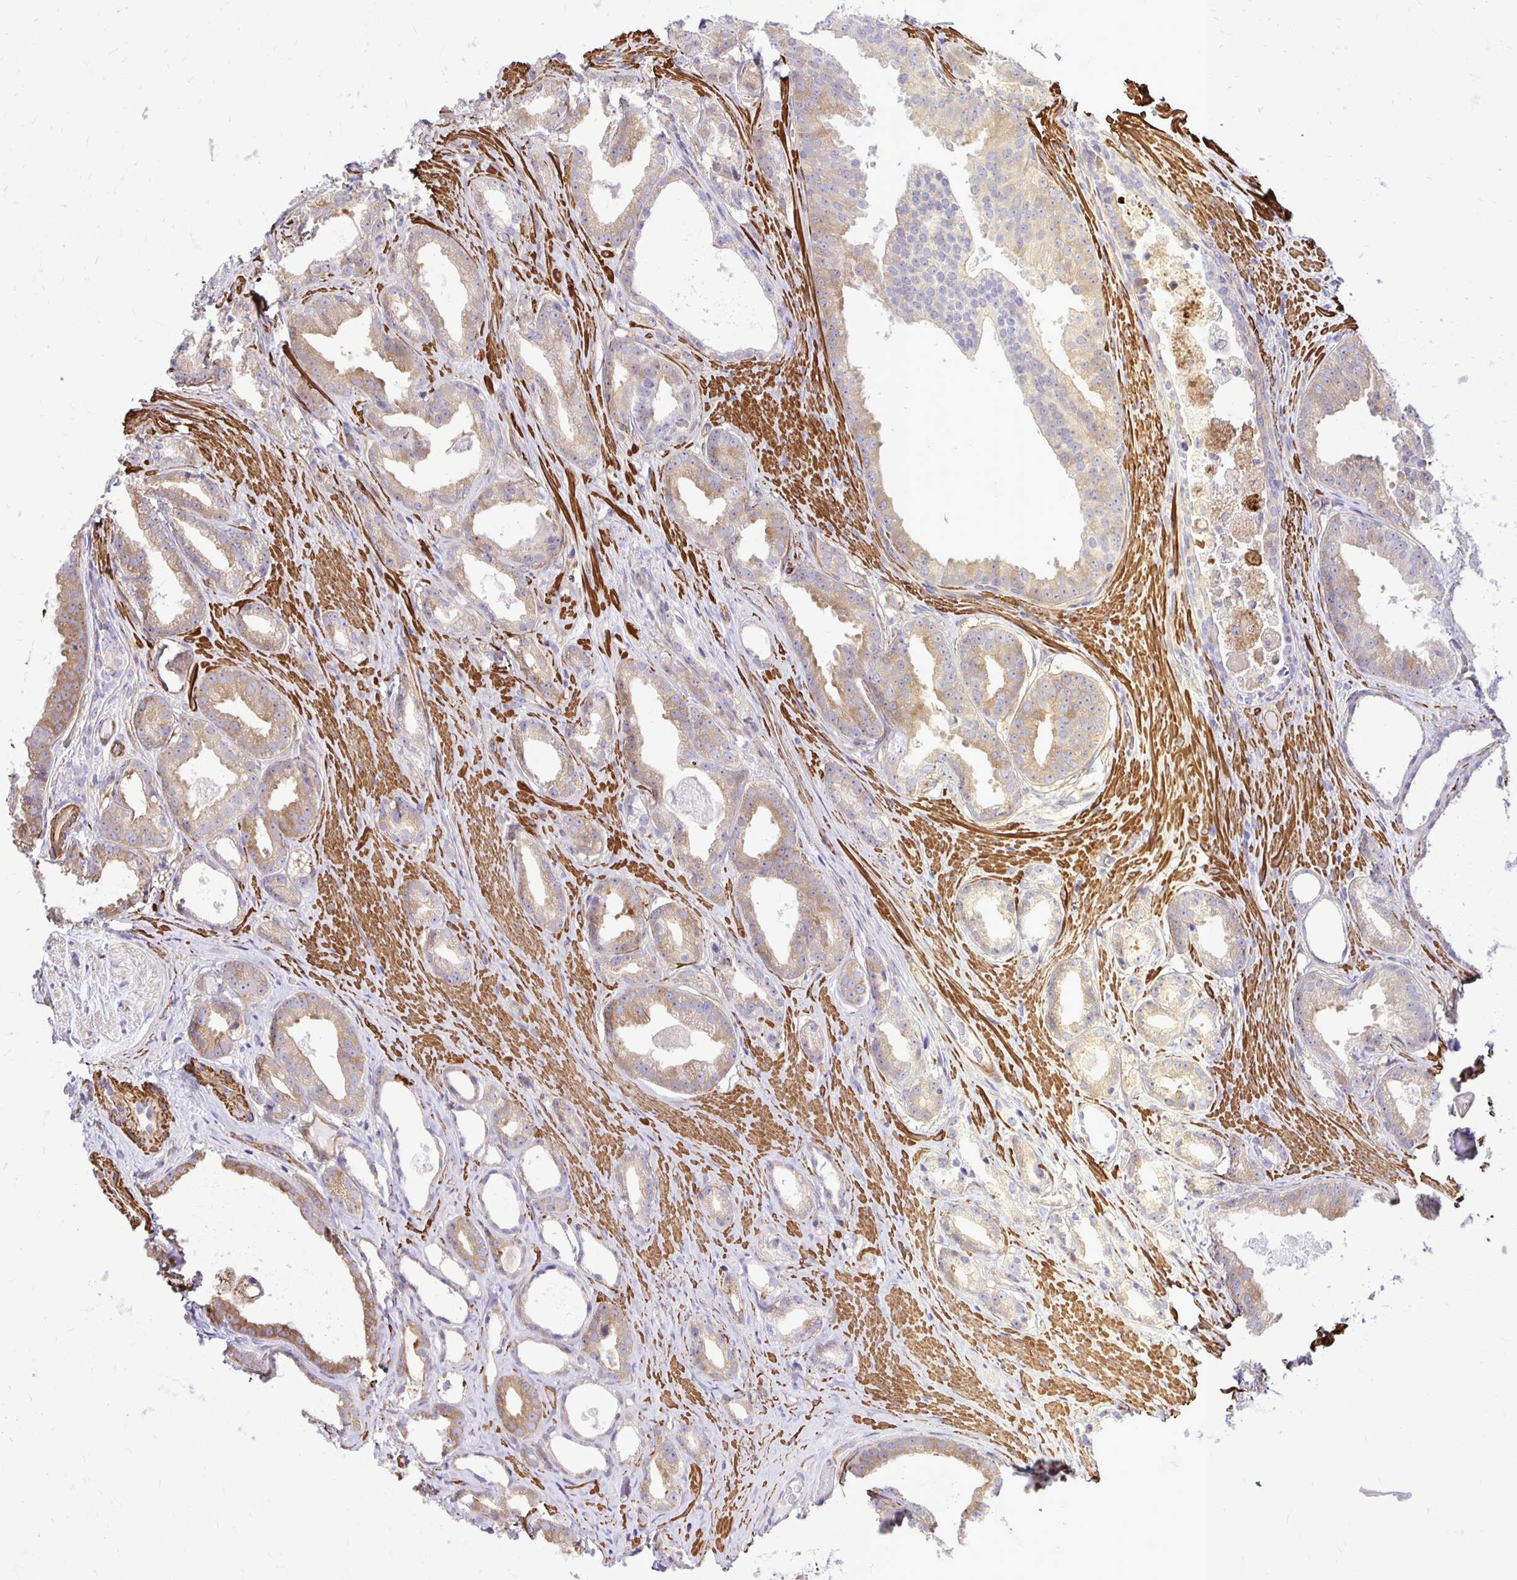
{"staining": {"intensity": "moderate", "quantity": ">75%", "location": "cytoplasmic/membranous"}, "tissue": "prostate cancer", "cell_type": "Tumor cells", "image_type": "cancer", "snomed": [{"axis": "morphology", "description": "Adenocarcinoma, Low grade"}, {"axis": "topography", "description": "Prostate"}], "caption": "Immunohistochemistry (IHC) (DAB) staining of human prostate low-grade adenocarcinoma reveals moderate cytoplasmic/membranous protein positivity in about >75% of tumor cells.", "gene": "CTPS1", "patient": {"sex": "male", "age": 65}}